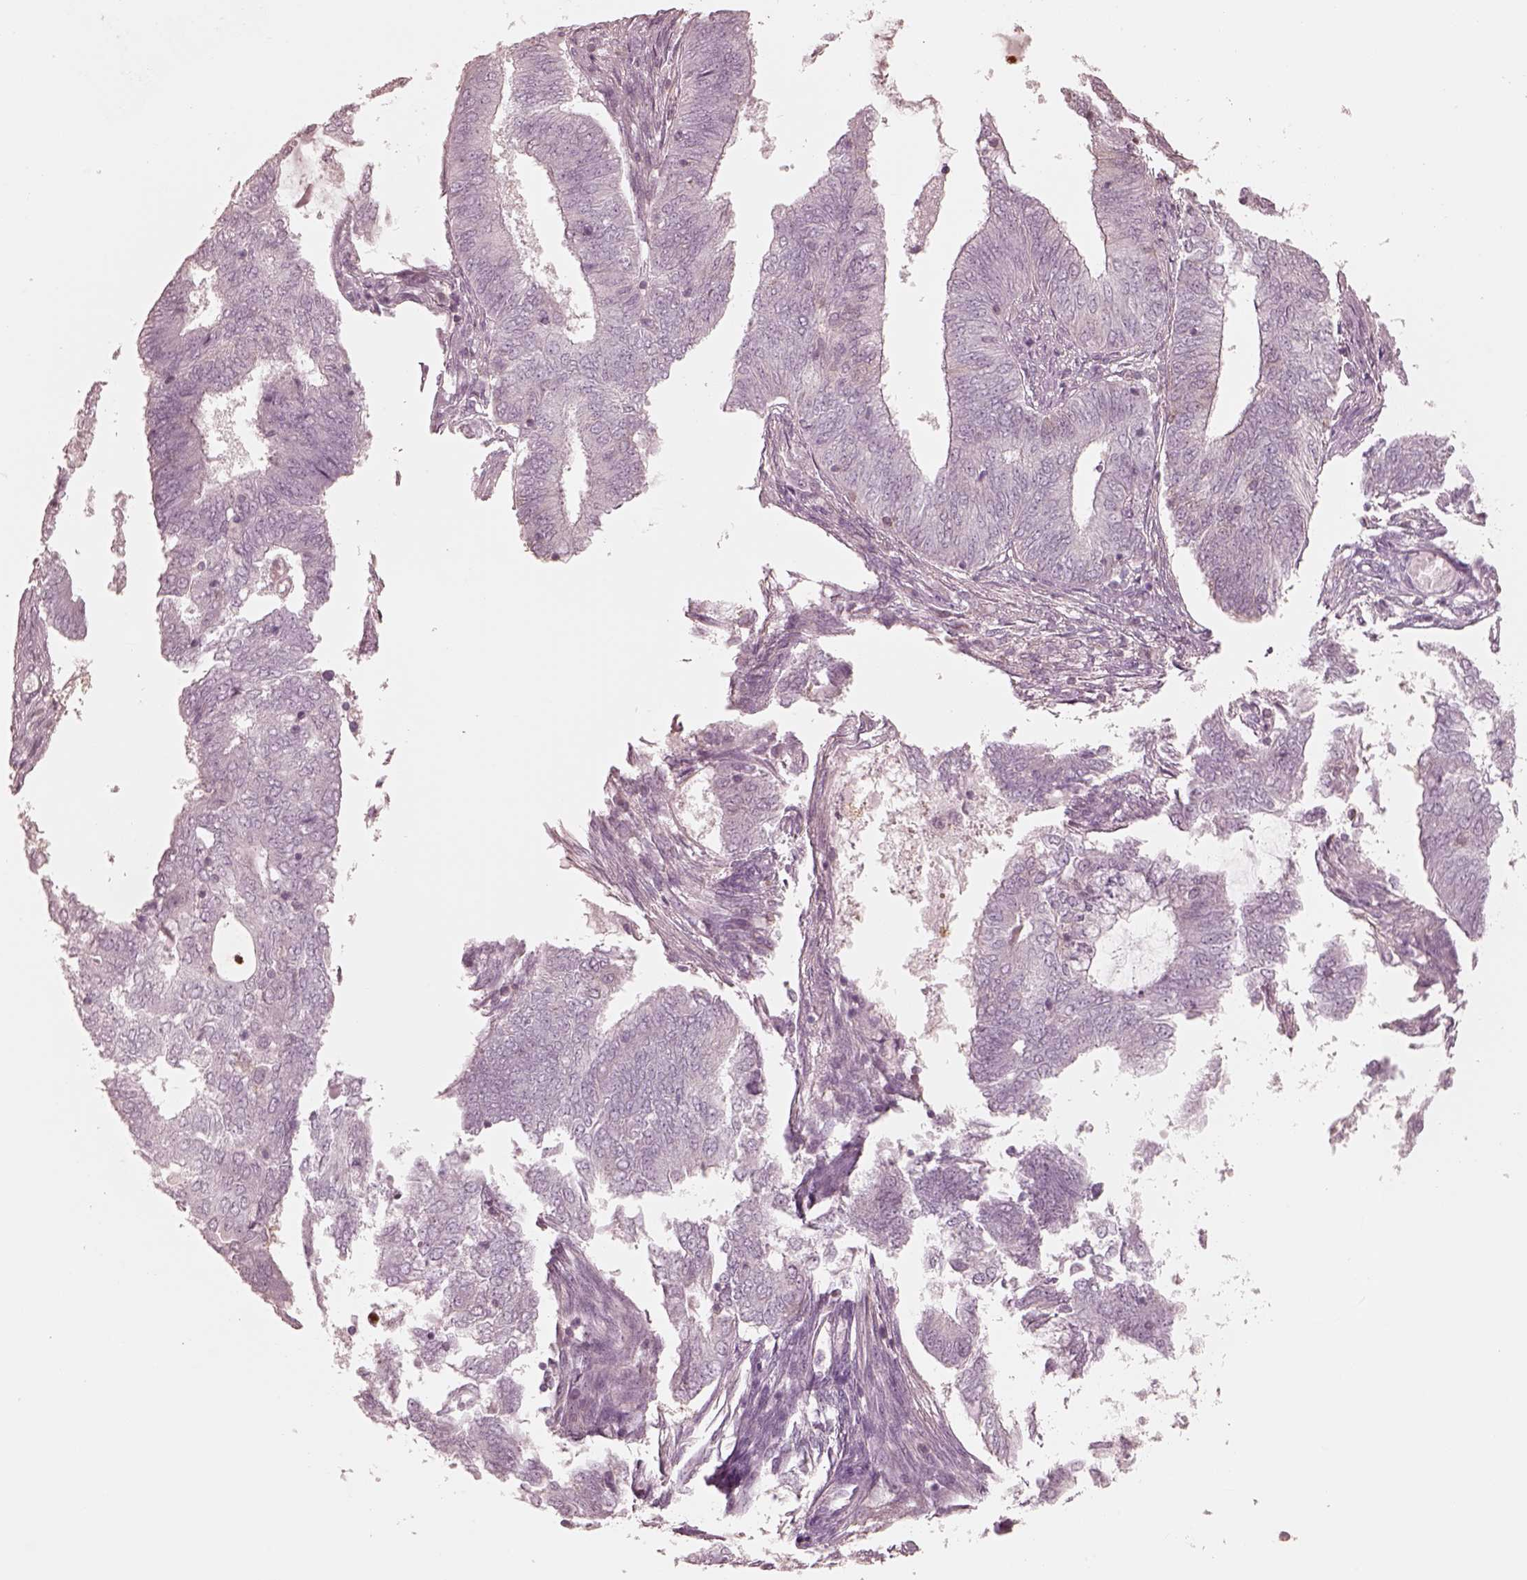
{"staining": {"intensity": "negative", "quantity": "none", "location": "none"}, "tissue": "endometrial cancer", "cell_type": "Tumor cells", "image_type": "cancer", "snomed": [{"axis": "morphology", "description": "Adenocarcinoma, NOS"}, {"axis": "topography", "description": "Endometrium"}], "caption": "Immunohistochemistry (IHC) histopathology image of neoplastic tissue: endometrial cancer stained with DAB demonstrates no significant protein positivity in tumor cells.", "gene": "GPRIN1", "patient": {"sex": "female", "age": 62}}